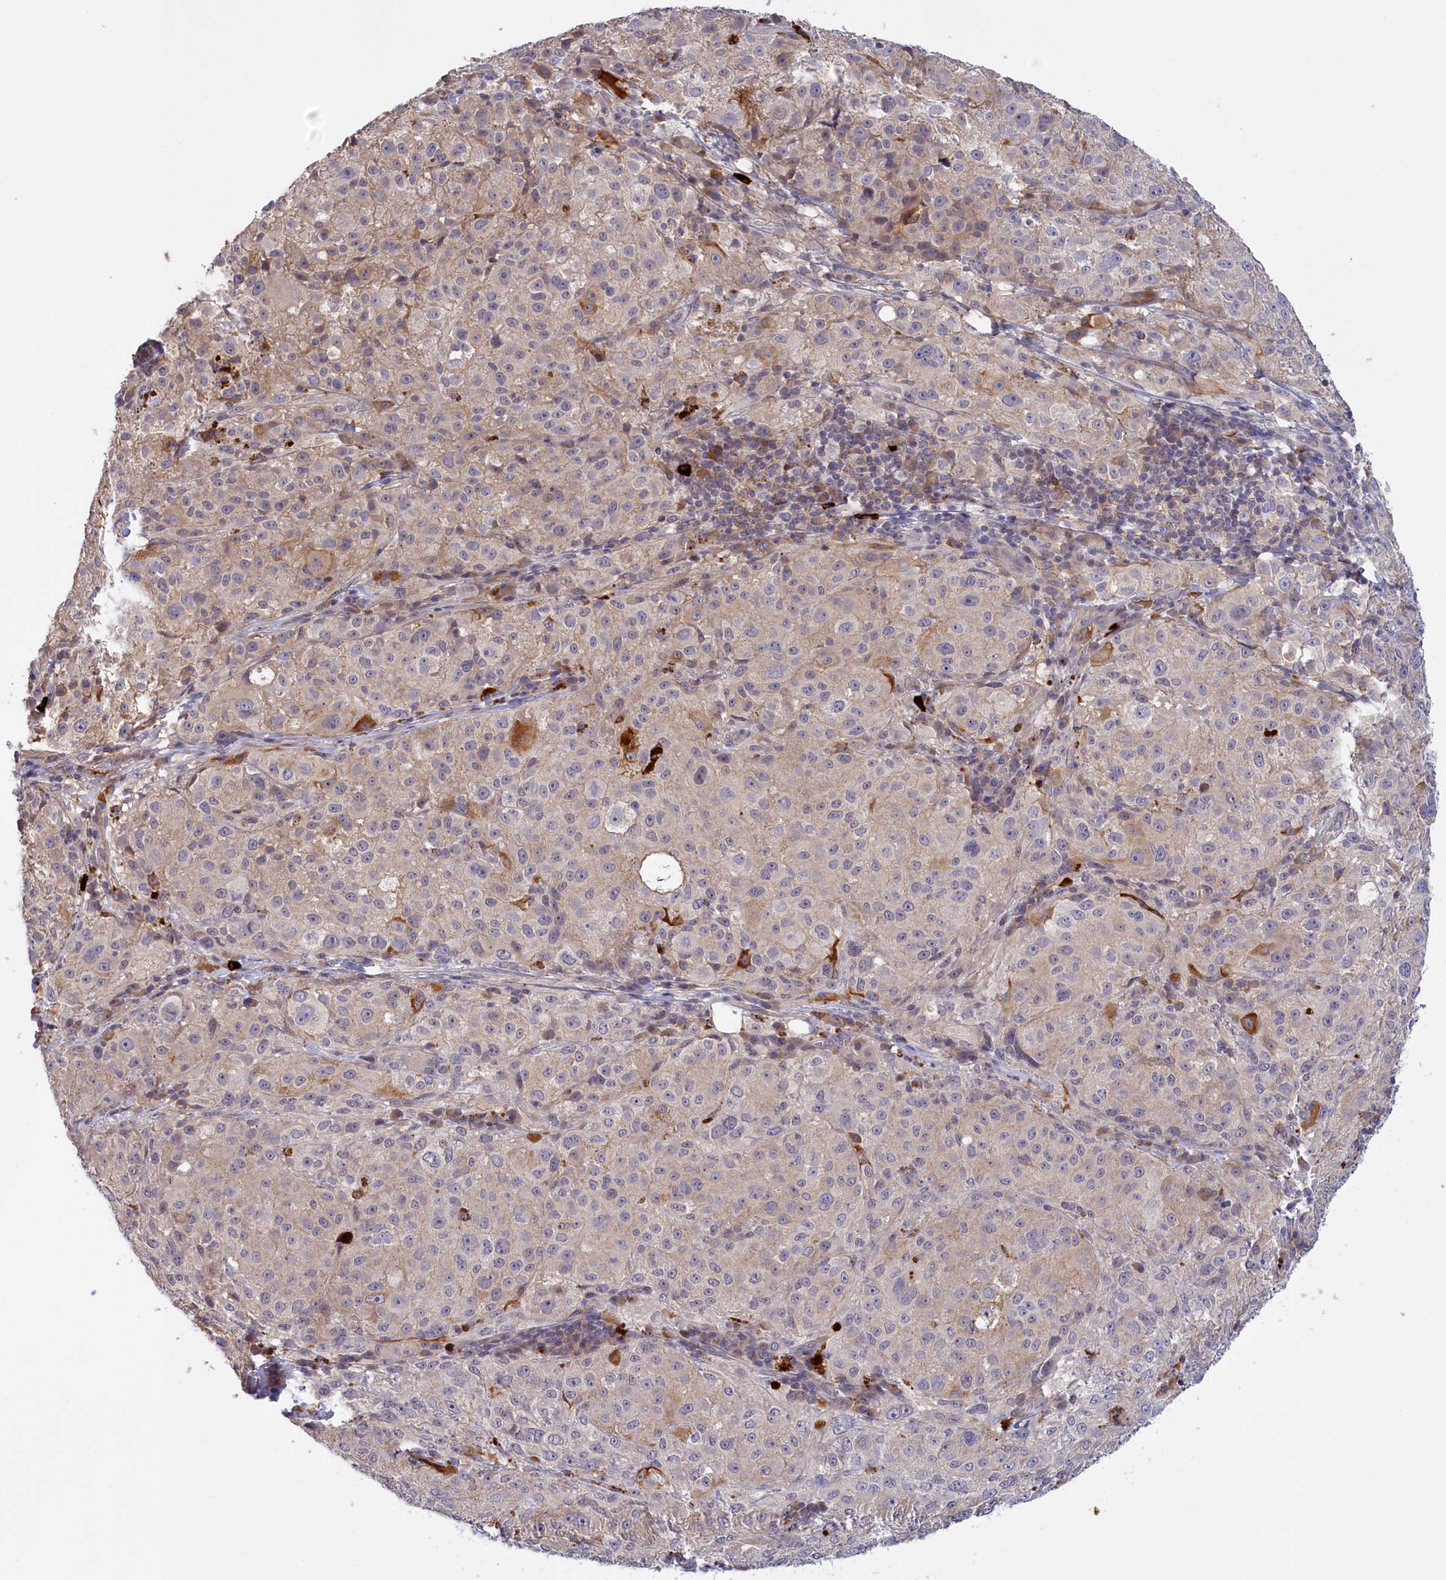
{"staining": {"intensity": "moderate", "quantity": "<25%", "location": "cytoplasmic/membranous"}, "tissue": "melanoma", "cell_type": "Tumor cells", "image_type": "cancer", "snomed": [{"axis": "morphology", "description": "Necrosis, NOS"}, {"axis": "morphology", "description": "Malignant melanoma, NOS"}, {"axis": "topography", "description": "Skin"}], "caption": "Tumor cells show low levels of moderate cytoplasmic/membranous staining in approximately <25% of cells in melanoma.", "gene": "RRAD", "patient": {"sex": "female", "age": 87}}